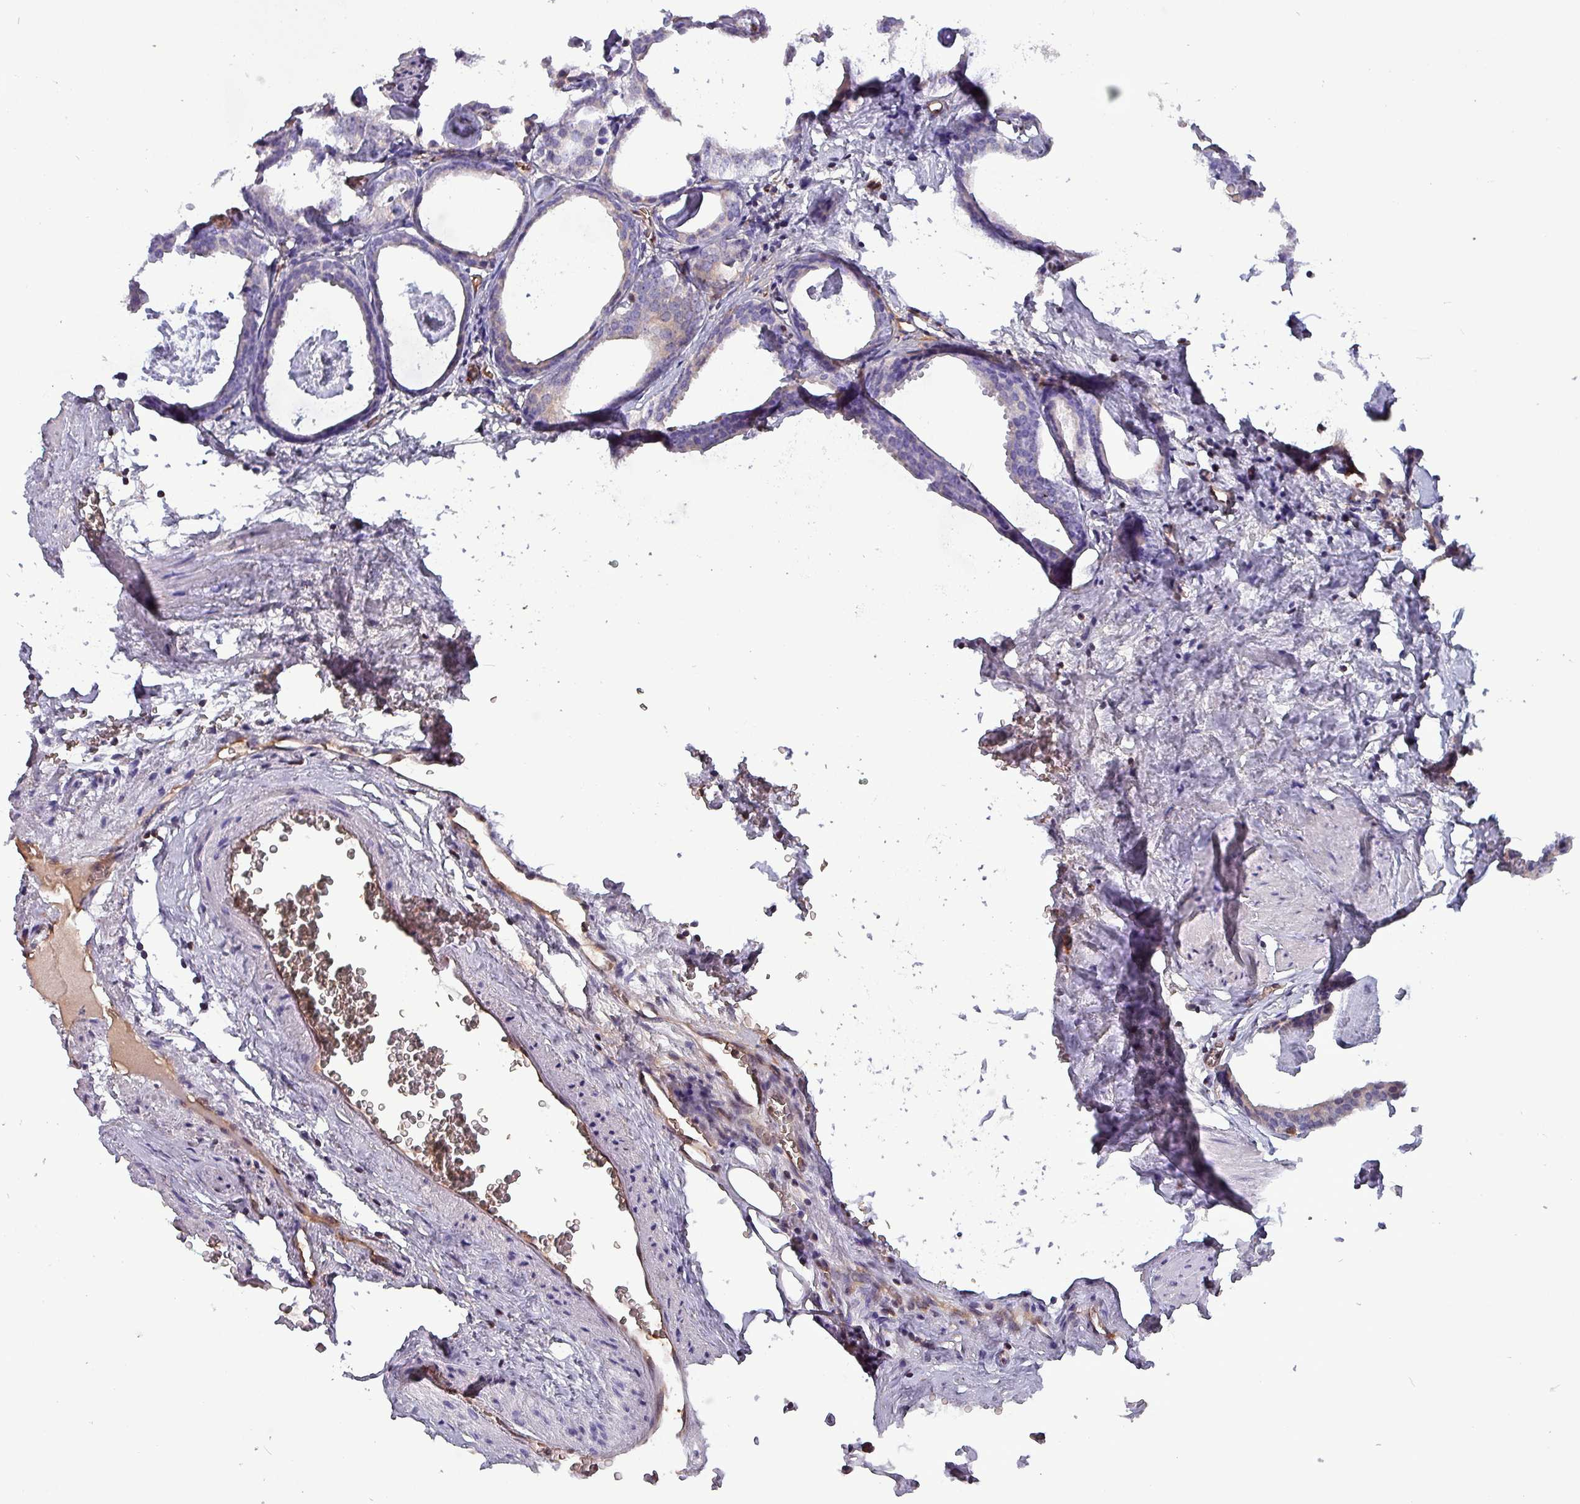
{"staining": {"intensity": "negative", "quantity": "none", "location": "none"}, "tissue": "prostate cancer", "cell_type": "Tumor cells", "image_type": "cancer", "snomed": [{"axis": "morphology", "description": "Adenocarcinoma, Low grade"}, {"axis": "topography", "description": "Prostate"}], "caption": "An immunohistochemistry (IHC) photomicrograph of prostate cancer is shown. There is no staining in tumor cells of prostate cancer.", "gene": "PSMB8", "patient": {"sex": "male", "age": 71}}